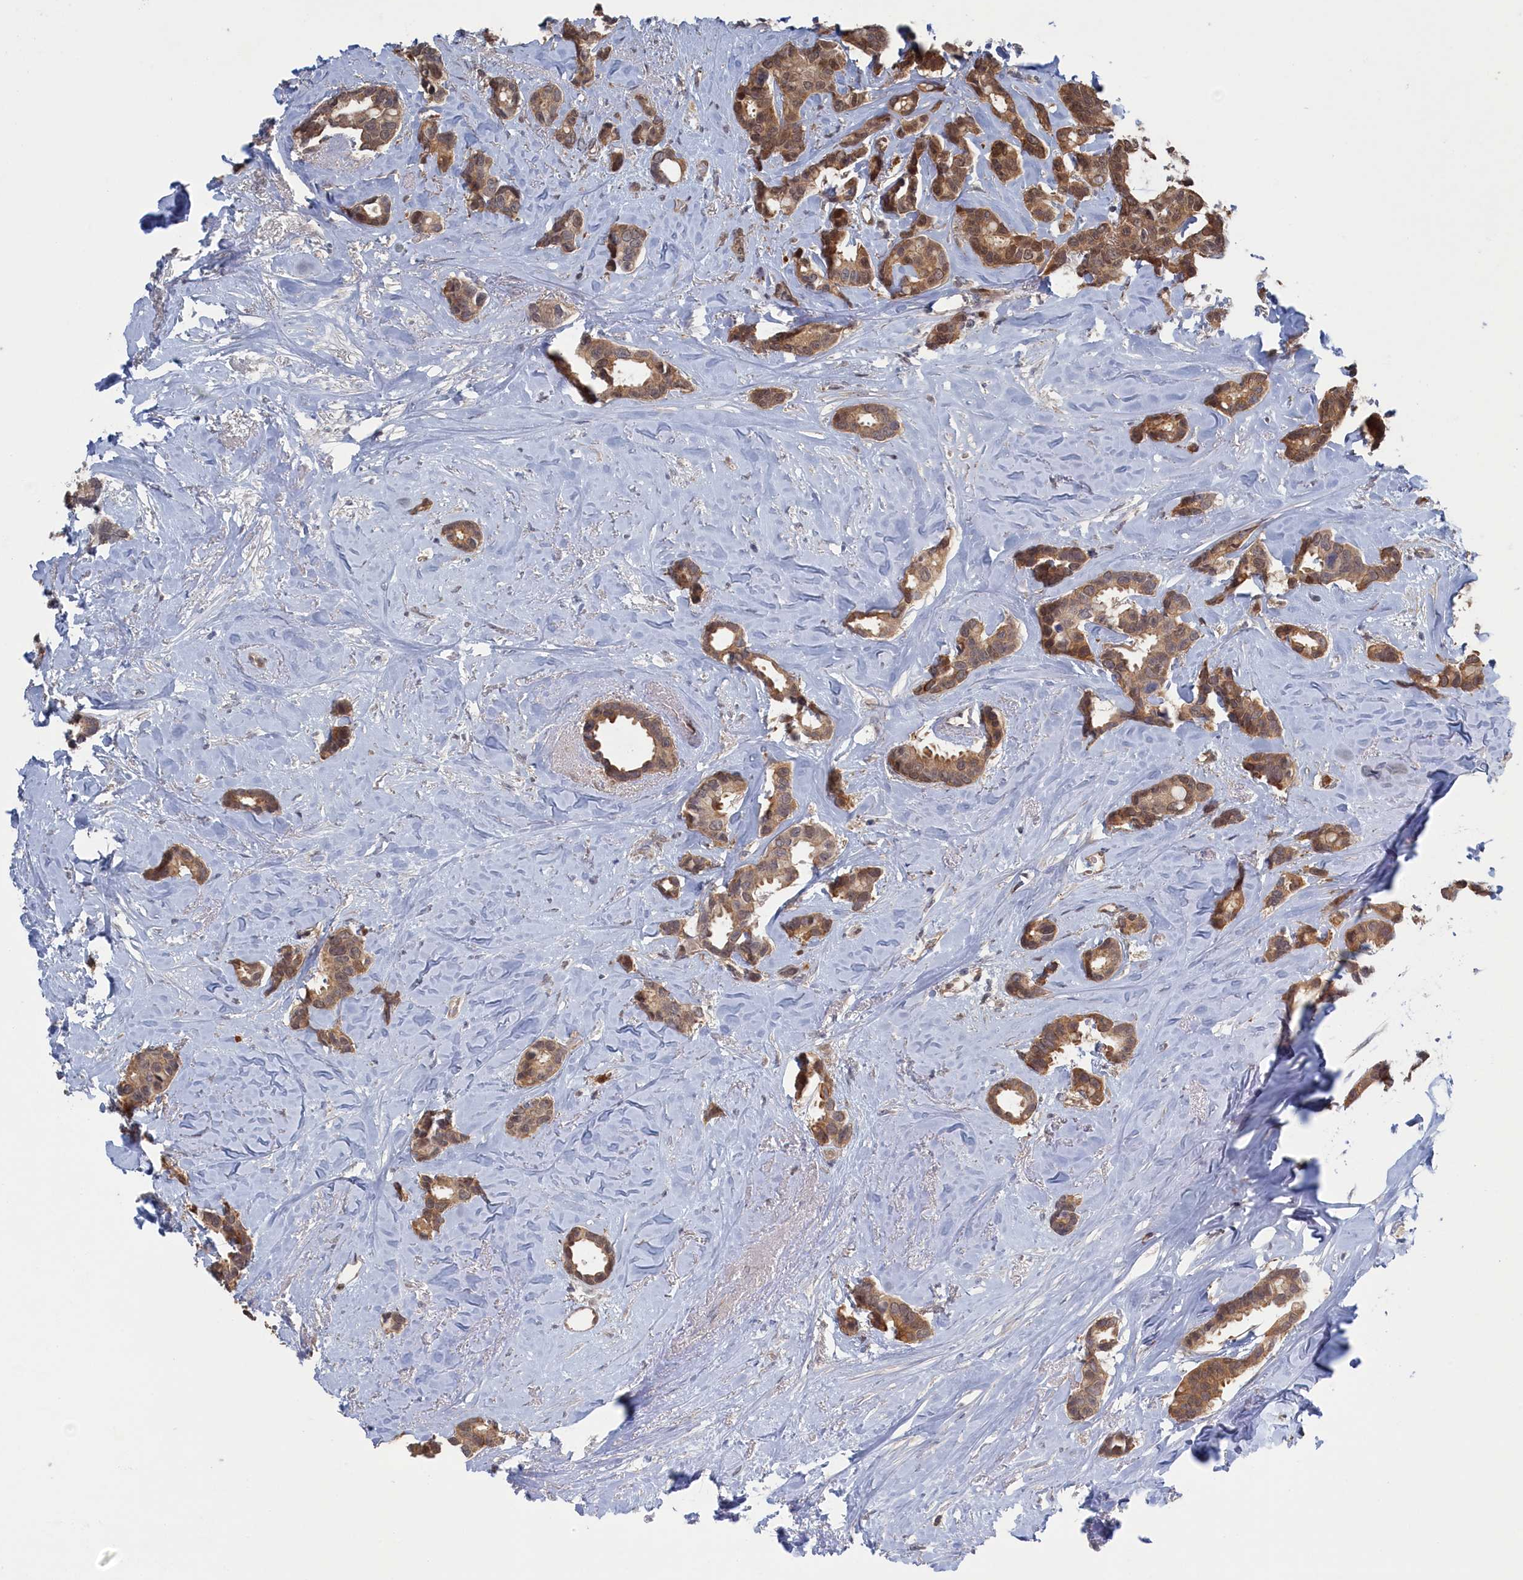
{"staining": {"intensity": "moderate", "quantity": ">75%", "location": "cytoplasmic/membranous,nuclear"}, "tissue": "breast cancer", "cell_type": "Tumor cells", "image_type": "cancer", "snomed": [{"axis": "morphology", "description": "Duct carcinoma"}, {"axis": "topography", "description": "Breast"}], "caption": "This histopathology image reveals immunohistochemistry staining of human invasive ductal carcinoma (breast), with medium moderate cytoplasmic/membranous and nuclear positivity in approximately >75% of tumor cells.", "gene": "IRGQ", "patient": {"sex": "female", "age": 87}}